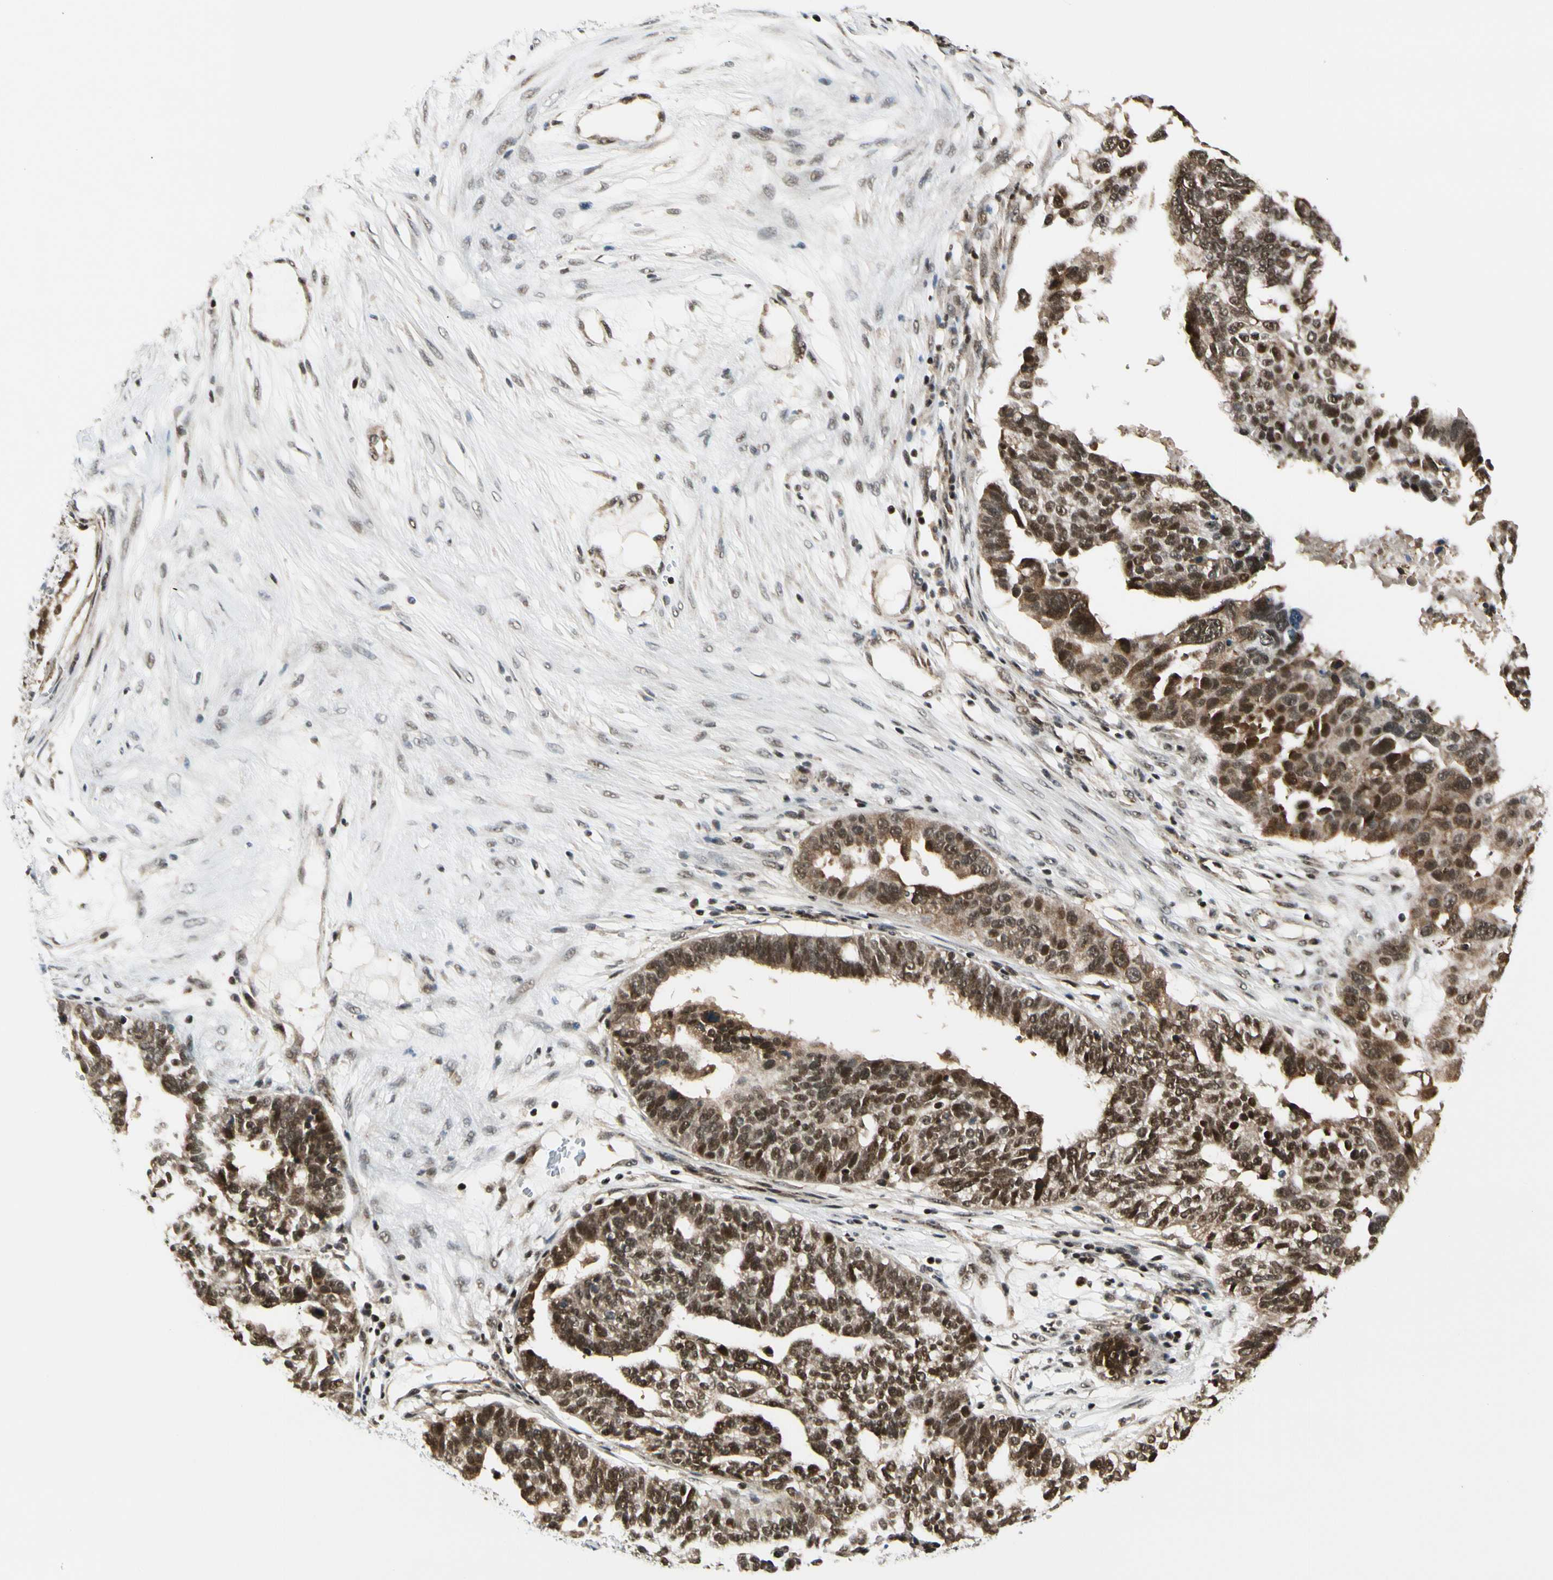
{"staining": {"intensity": "strong", "quantity": ">75%", "location": "cytoplasmic/membranous,nuclear"}, "tissue": "ovarian cancer", "cell_type": "Tumor cells", "image_type": "cancer", "snomed": [{"axis": "morphology", "description": "Cystadenocarcinoma, serous, NOS"}, {"axis": "topography", "description": "Ovary"}], "caption": "There is high levels of strong cytoplasmic/membranous and nuclear staining in tumor cells of ovarian serous cystadenocarcinoma, as demonstrated by immunohistochemical staining (brown color).", "gene": "DAXX", "patient": {"sex": "female", "age": 59}}